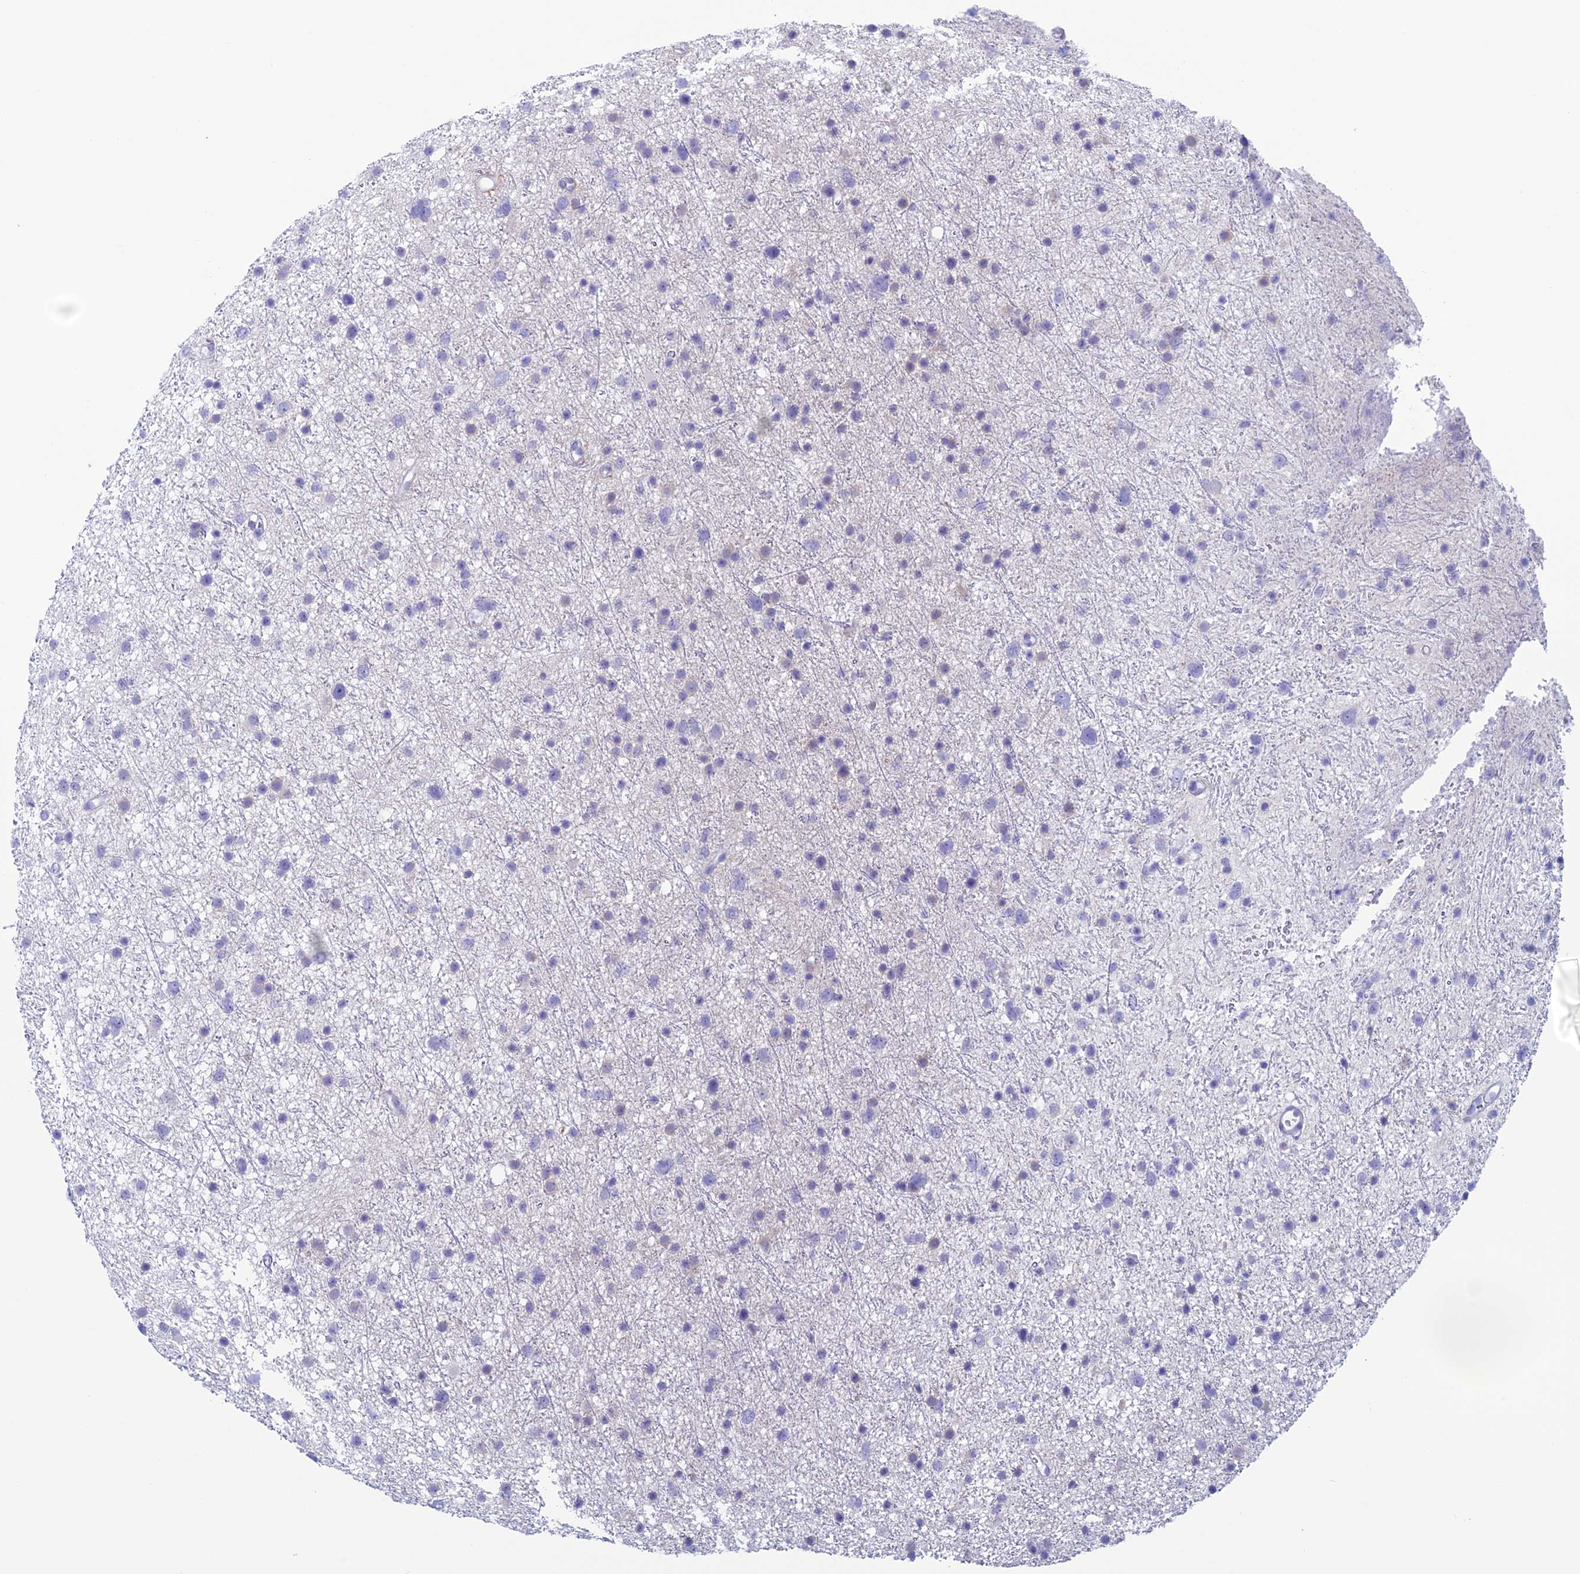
{"staining": {"intensity": "negative", "quantity": "none", "location": "none"}, "tissue": "glioma", "cell_type": "Tumor cells", "image_type": "cancer", "snomed": [{"axis": "morphology", "description": "Glioma, malignant, Low grade"}, {"axis": "topography", "description": "Cerebral cortex"}], "caption": "Low-grade glioma (malignant) was stained to show a protein in brown. There is no significant positivity in tumor cells.", "gene": "KCNK17", "patient": {"sex": "female", "age": 39}}